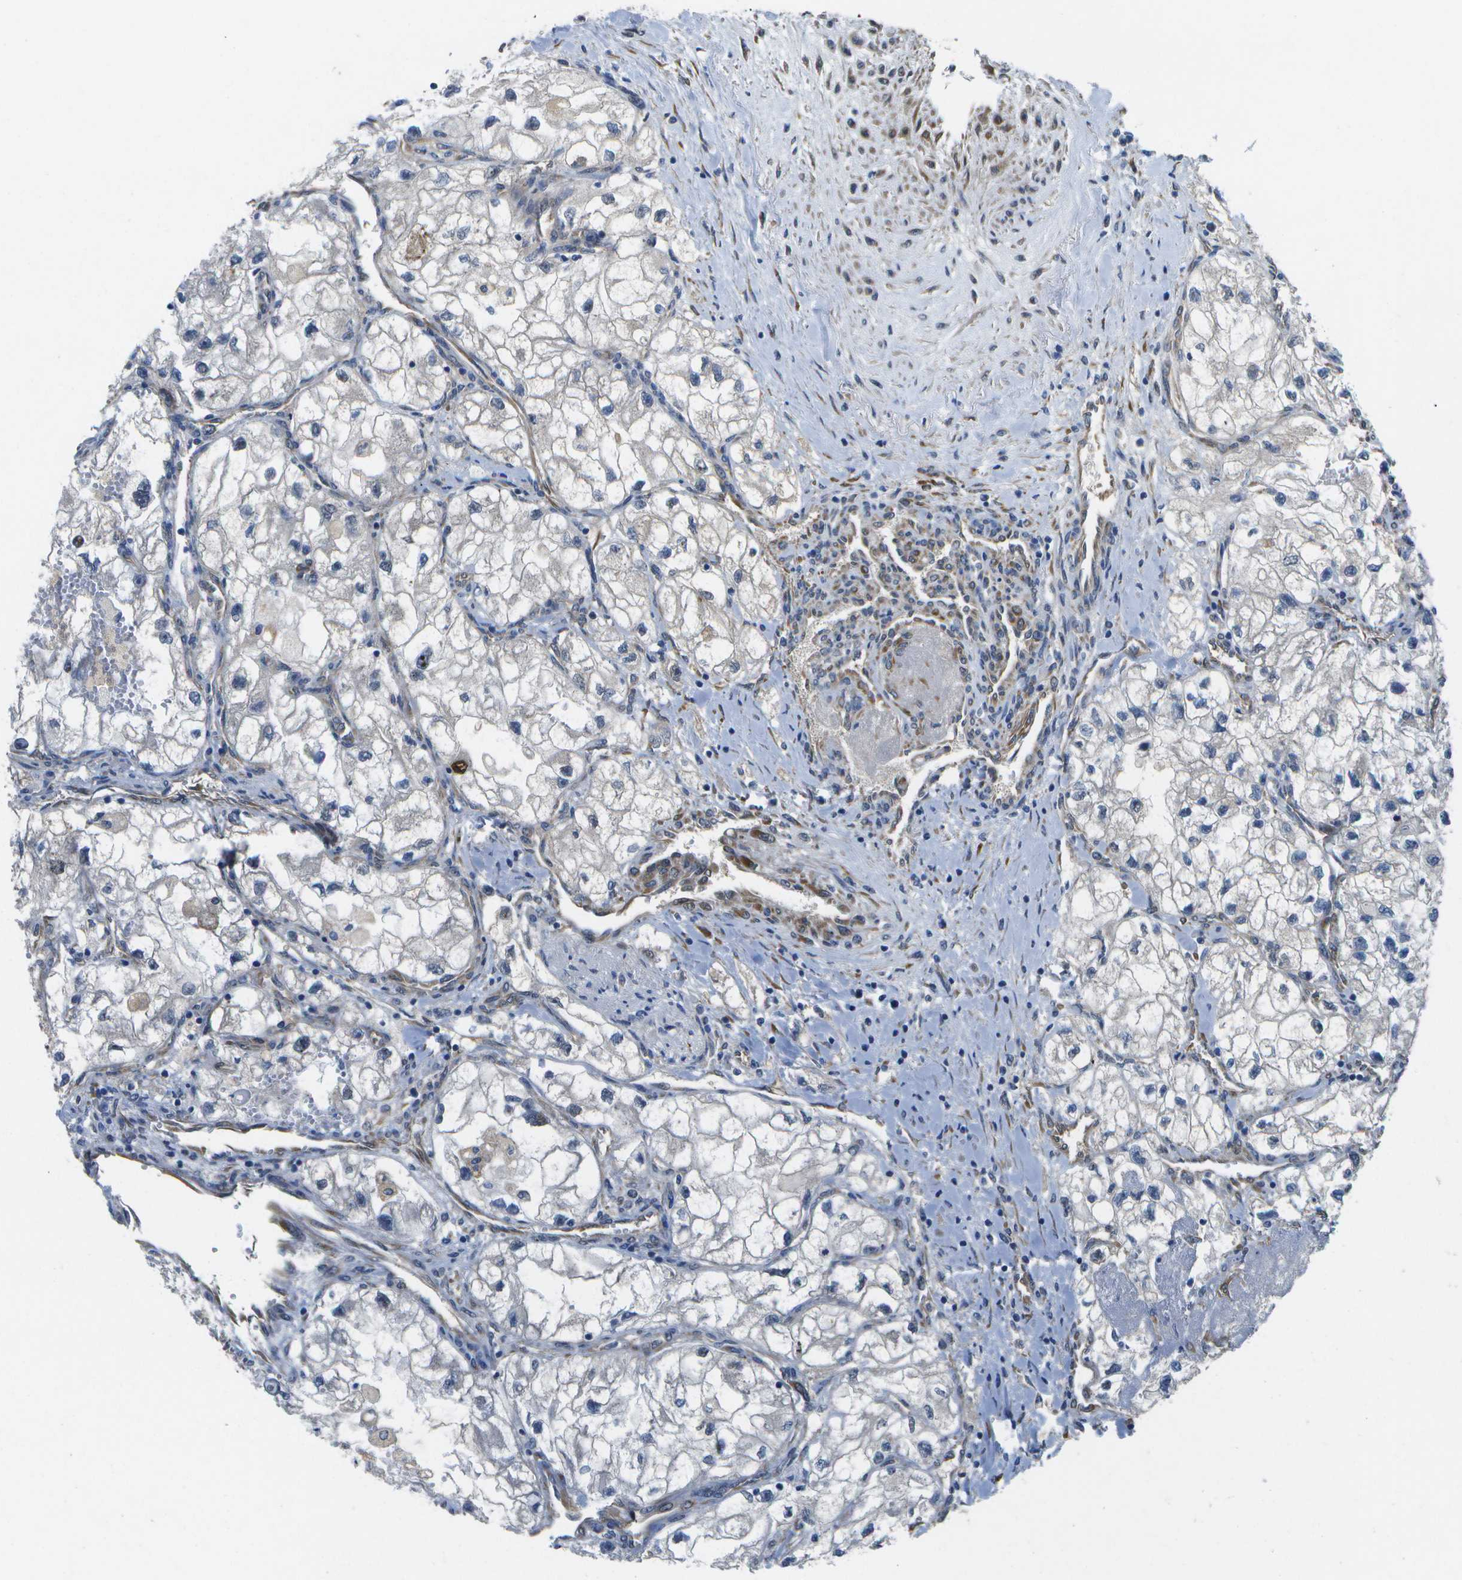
{"staining": {"intensity": "negative", "quantity": "none", "location": "none"}, "tissue": "renal cancer", "cell_type": "Tumor cells", "image_type": "cancer", "snomed": [{"axis": "morphology", "description": "Adenocarcinoma, NOS"}, {"axis": "topography", "description": "Kidney"}], "caption": "A histopathology image of human renal cancer (adenocarcinoma) is negative for staining in tumor cells.", "gene": "P3H1", "patient": {"sex": "female", "age": 70}}